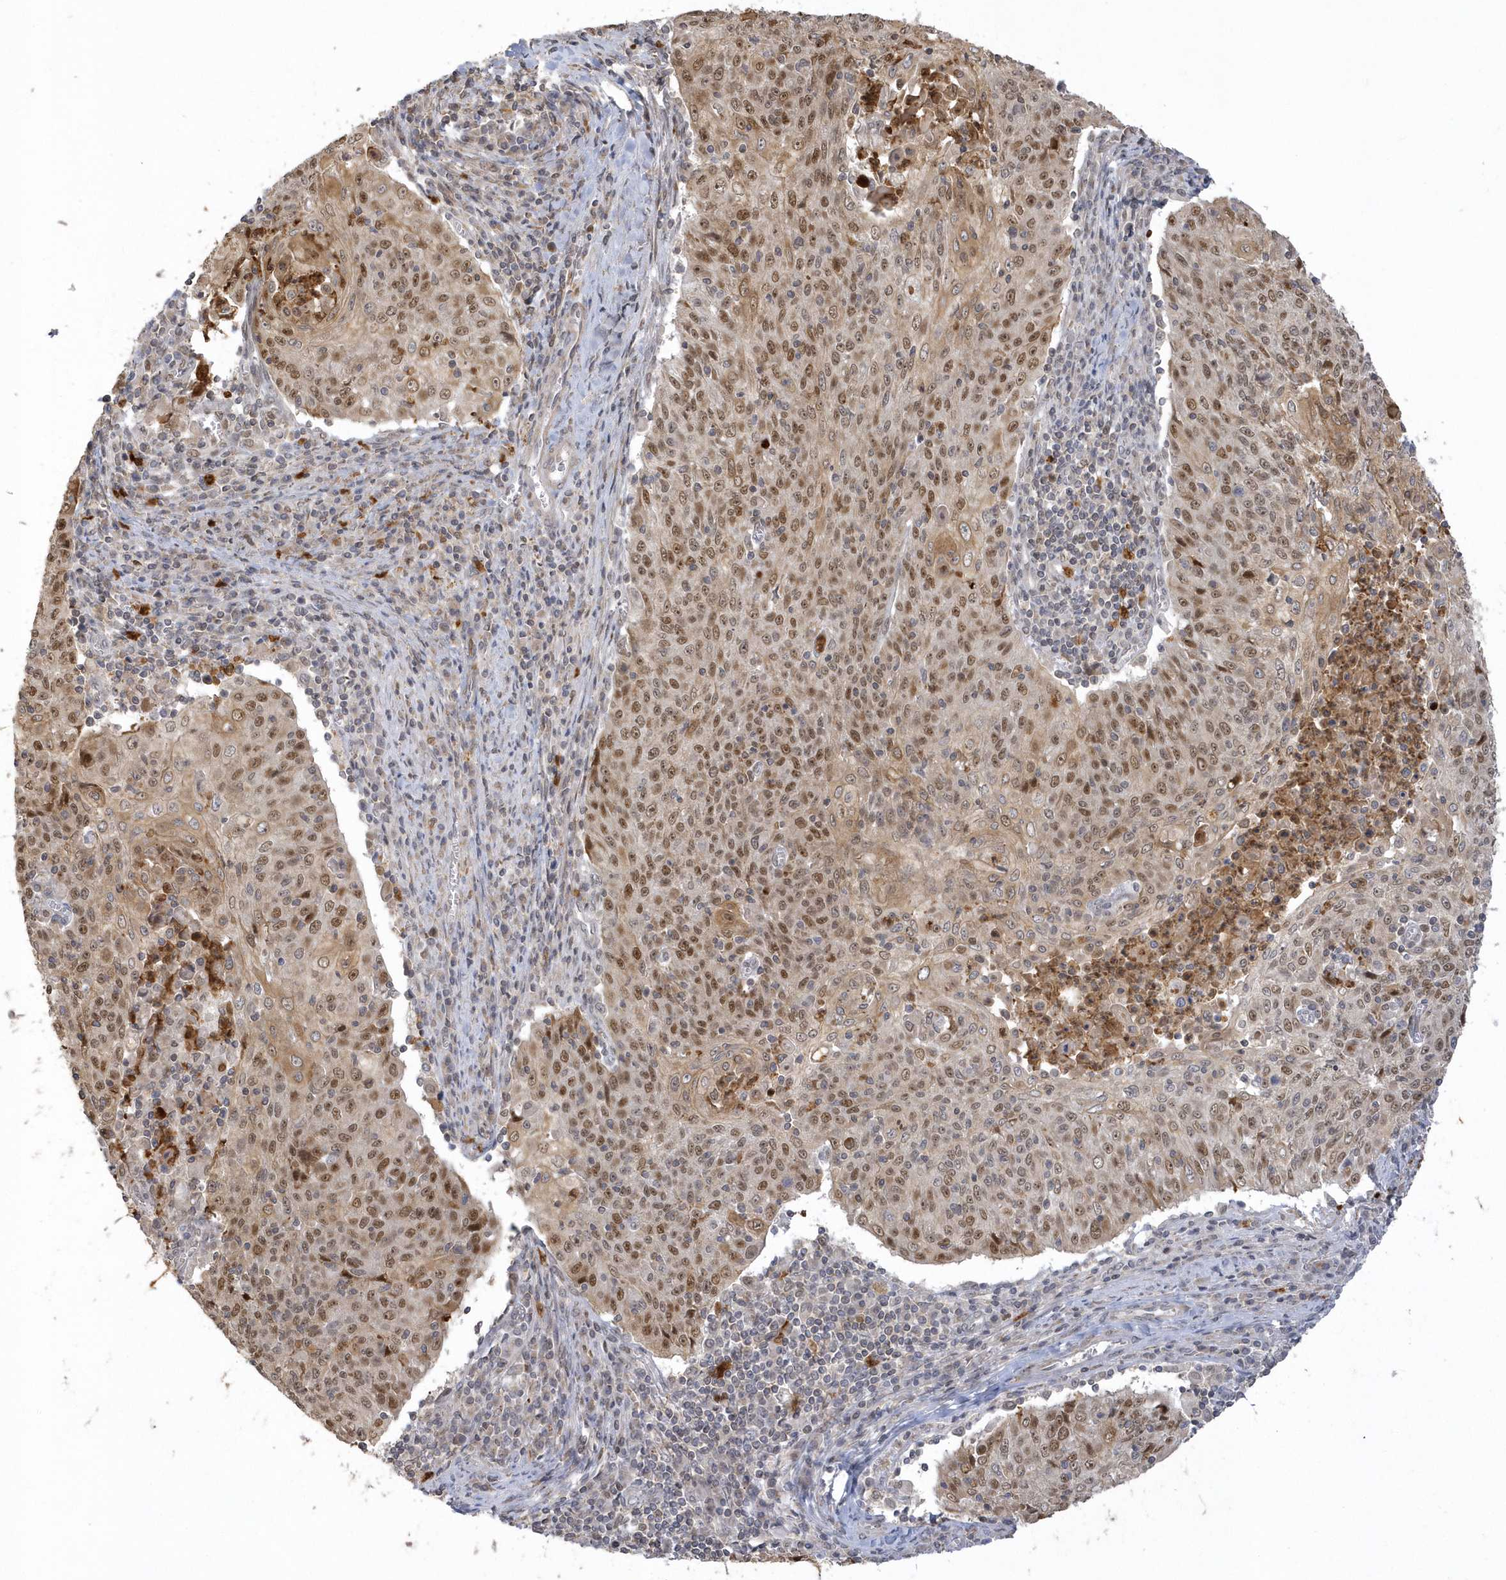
{"staining": {"intensity": "moderate", "quantity": ">75%", "location": "nuclear"}, "tissue": "cervical cancer", "cell_type": "Tumor cells", "image_type": "cancer", "snomed": [{"axis": "morphology", "description": "Squamous cell carcinoma, NOS"}, {"axis": "topography", "description": "Cervix"}], "caption": "Cervical cancer (squamous cell carcinoma) stained with a brown dye reveals moderate nuclear positive expression in approximately >75% of tumor cells.", "gene": "NAF1", "patient": {"sex": "female", "age": 48}}